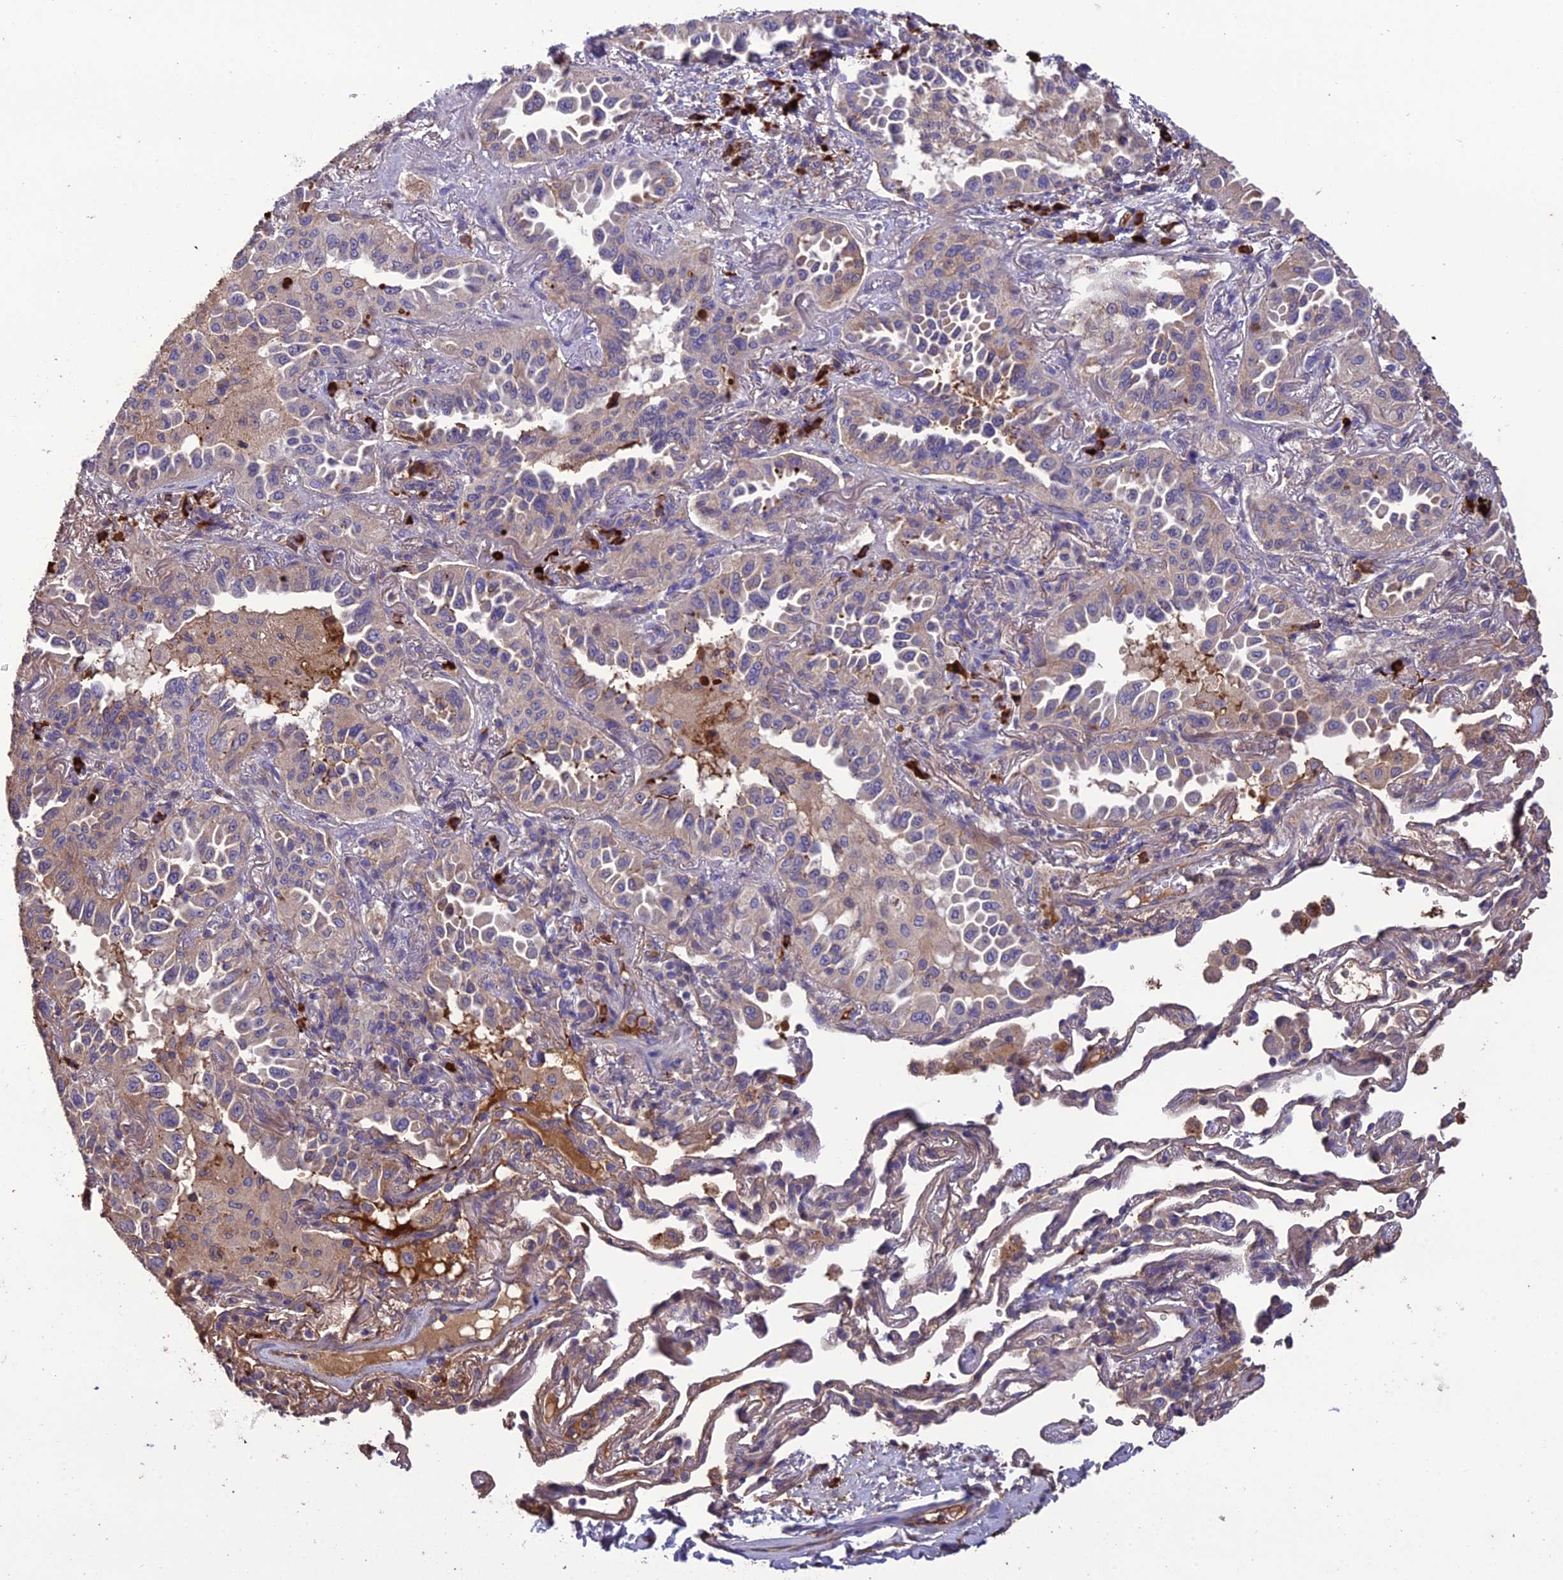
{"staining": {"intensity": "weak", "quantity": "25%-75%", "location": "cytoplasmic/membranous"}, "tissue": "lung cancer", "cell_type": "Tumor cells", "image_type": "cancer", "snomed": [{"axis": "morphology", "description": "Adenocarcinoma, NOS"}, {"axis": "topography", "description": "Lung"}], "caption": "Lung cancer (adenocarcinoma) was stained to show a protein in brown. There is low levels of weak cytoplasmic/membranous positivity in about 25%-75% of tumor cells. (DAB (3,3'-diaminobenzidine) = brown stain, brightfield microscopy at high magnification).", "gene": "MIOS", "patient": {"sex": "female", "age": 69}}